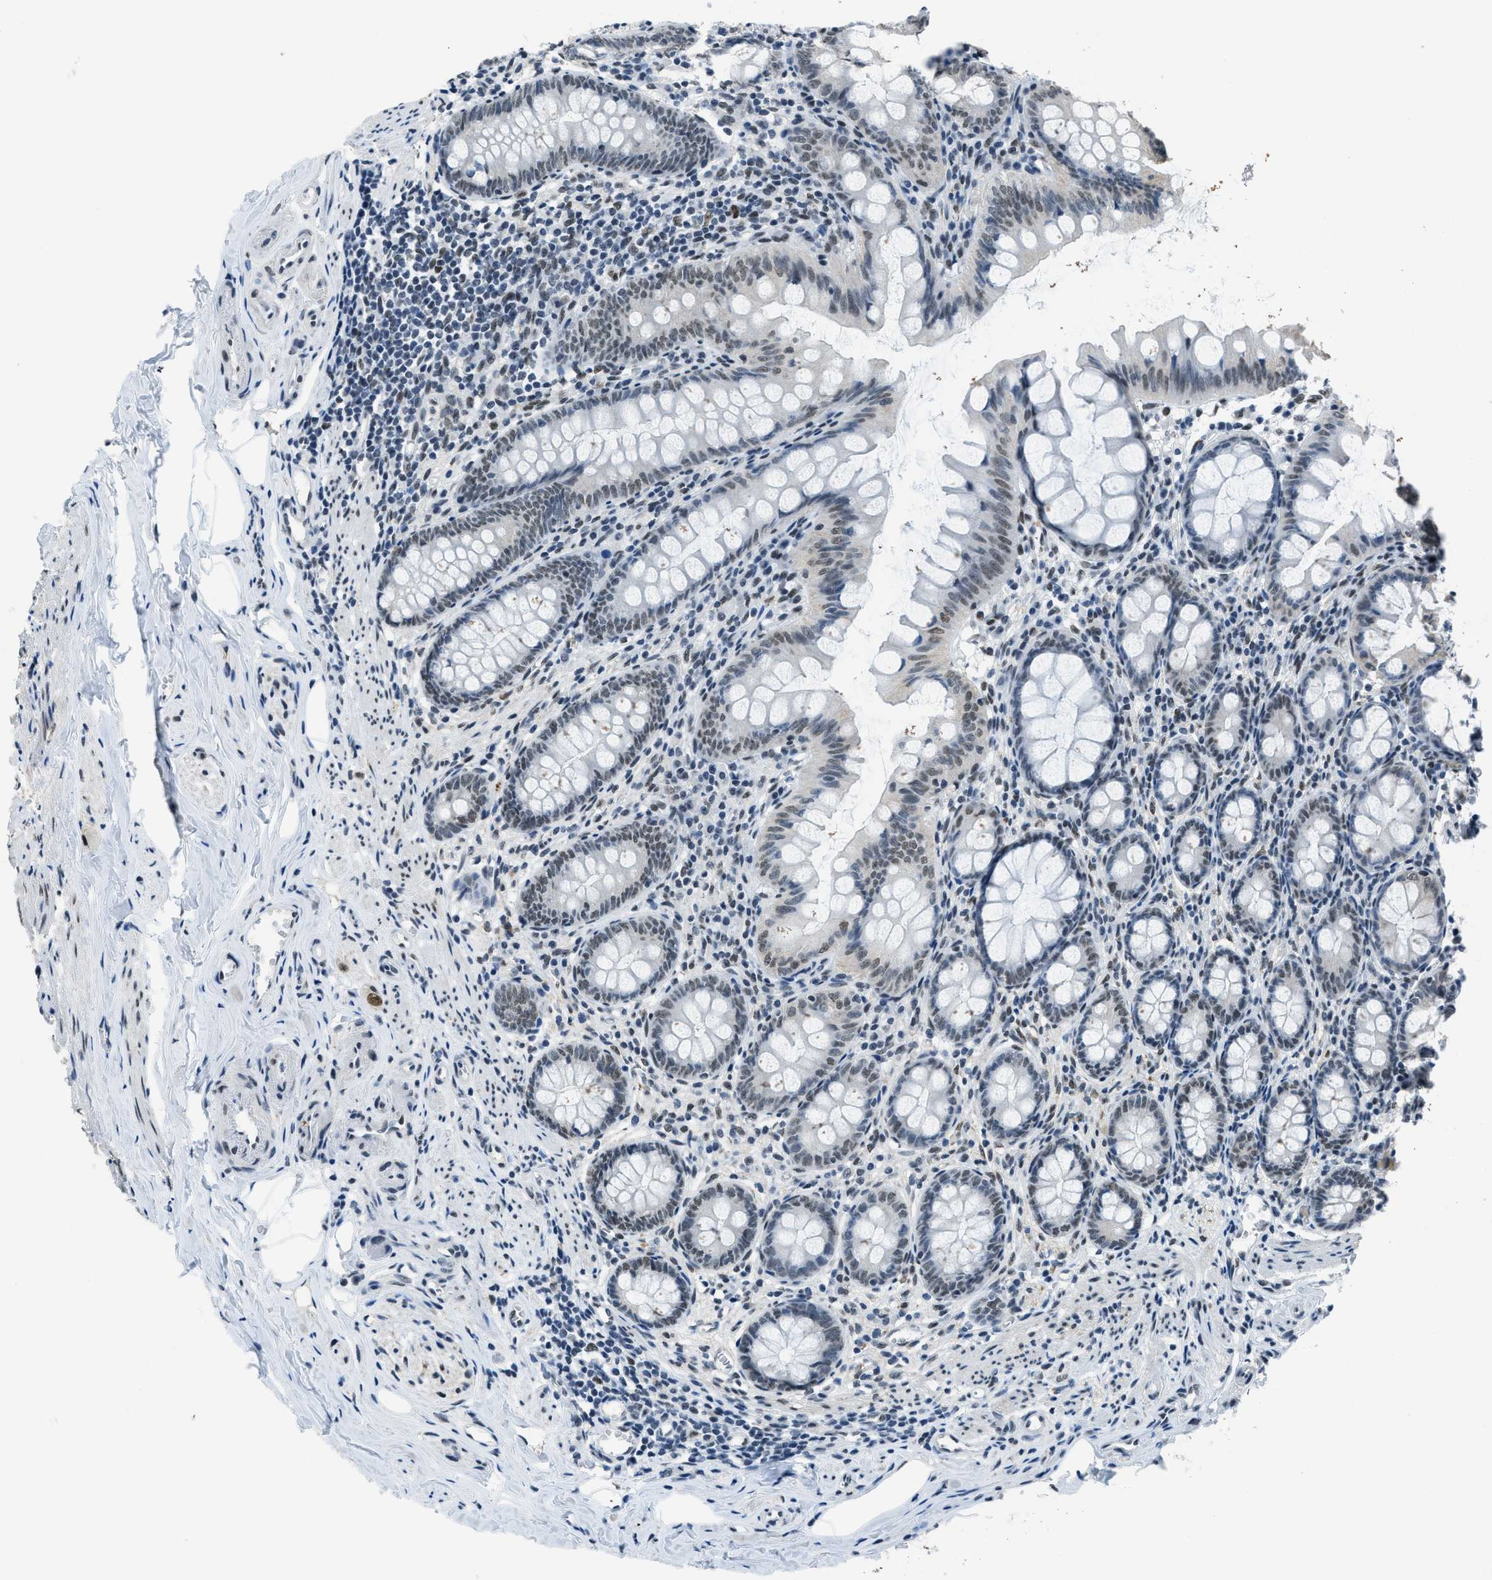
{"staining": {"intensity": "weak", "quantity": "25%-75%", "location": "nuclear"}, "tissue": "appendix", "cell_type": "Glandular cells", "image_type": "normal", "snomed": [{"axis": "morphology", "description": "Normal tissue, NOS"}, {"axis": "topography", "description": "Appendix"}], "caption": "Immunohistochemical staining of benign human appendix exhibits low levels of weak nuclear expression in approximately 25%-75% of glandular cells.", "gene": "GATAD2B", "patient": {"sex": "female", "age": 77}}